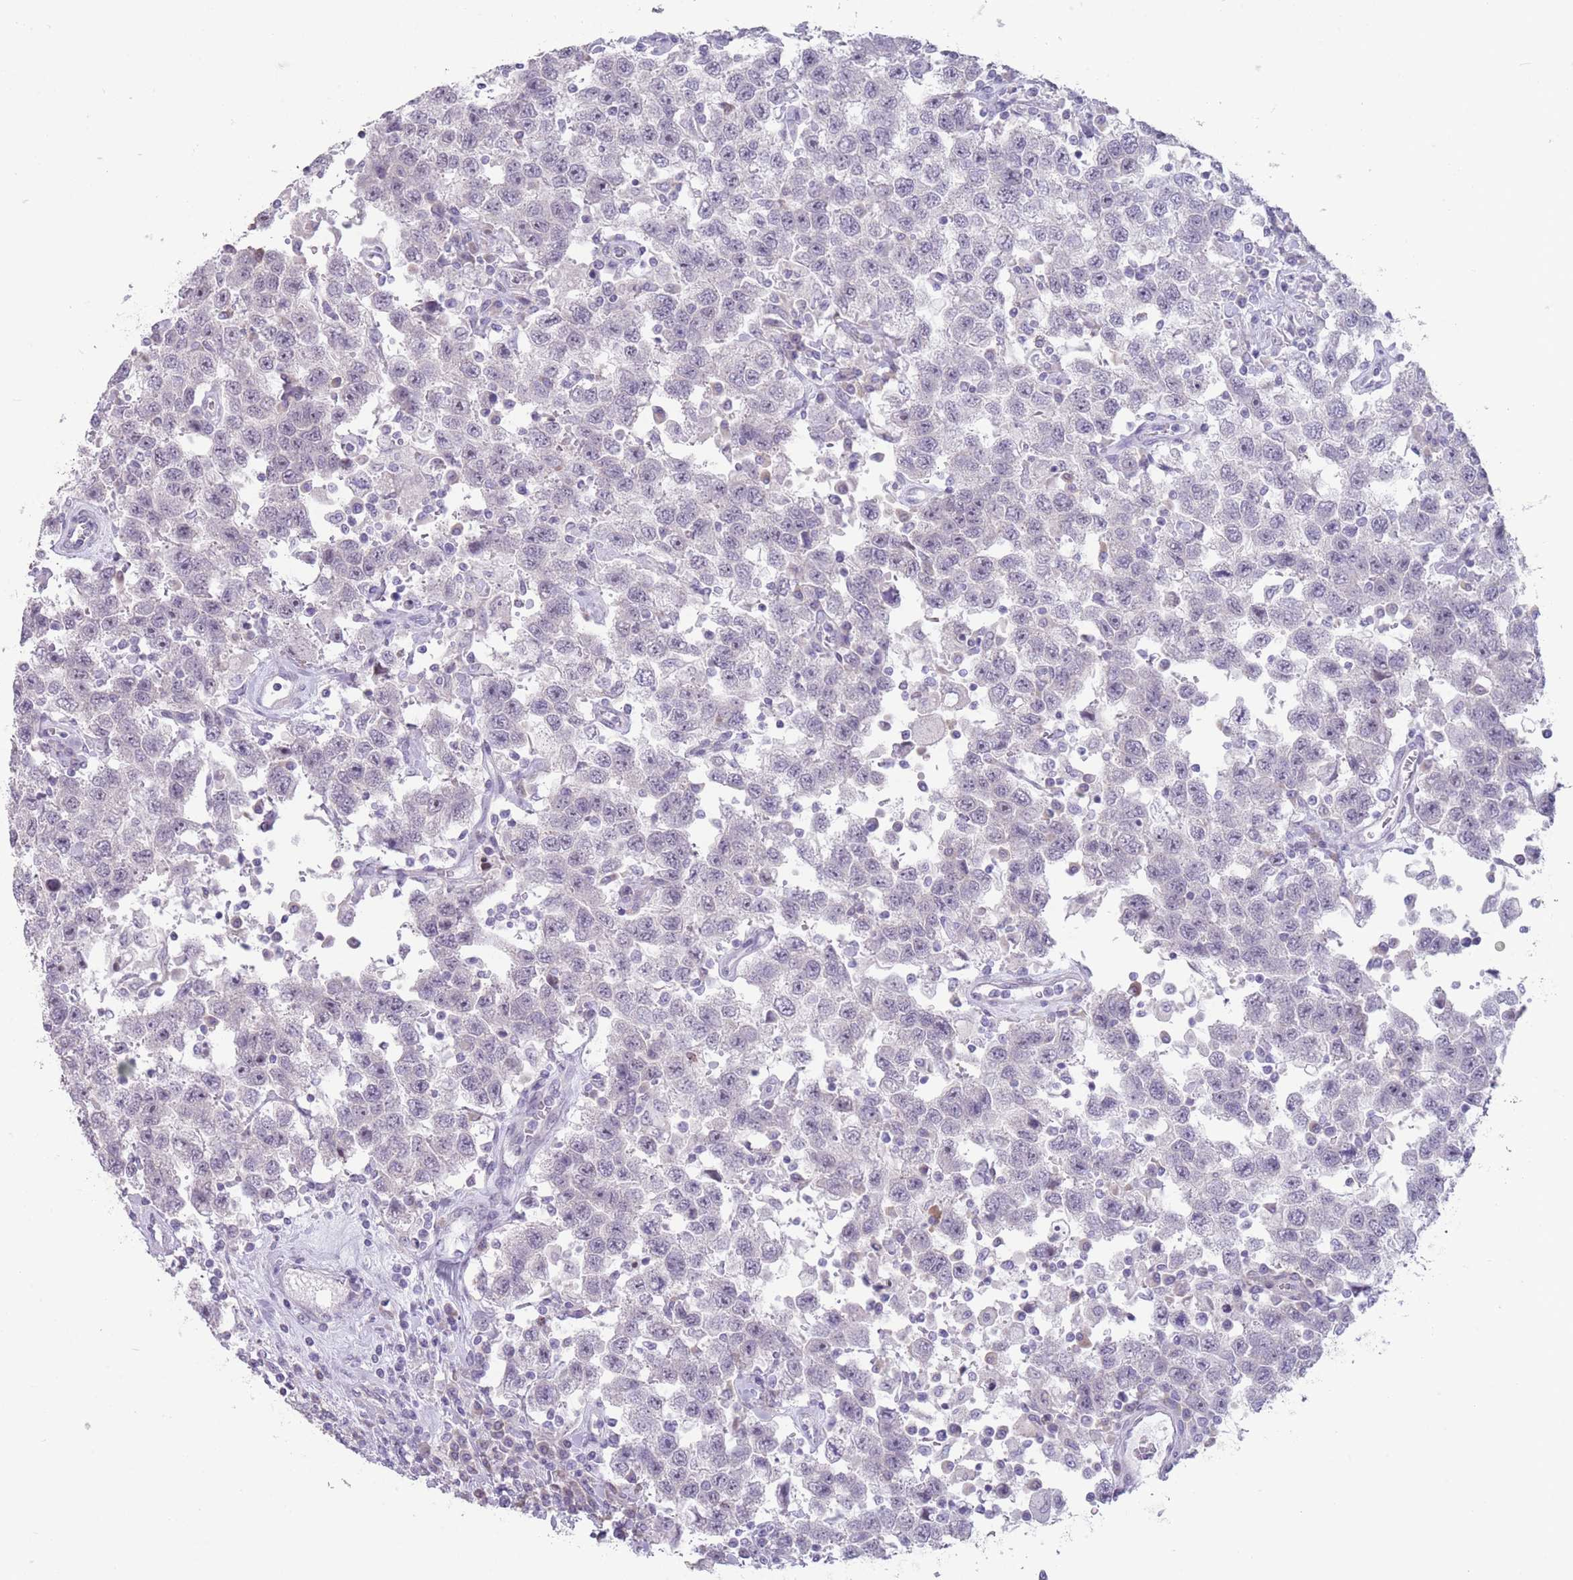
{"staining": {"intensity": "negative", "quantity": "none", "location": "none"}, "tissue": "testis cancer", "cell_type": "Tumor cells", "image_type": "cancer", "snomed": [{"axis": "morphology", "description": "Seminoma, NOS"}, {"axis": "topography", "description": "Testis"}], "caption": "An image of testis cancer stained for a protein exhibits no brown staining in tumor cells.", "gene": "PAIP2B", "patient": {"sex": "male", "age": 41}}